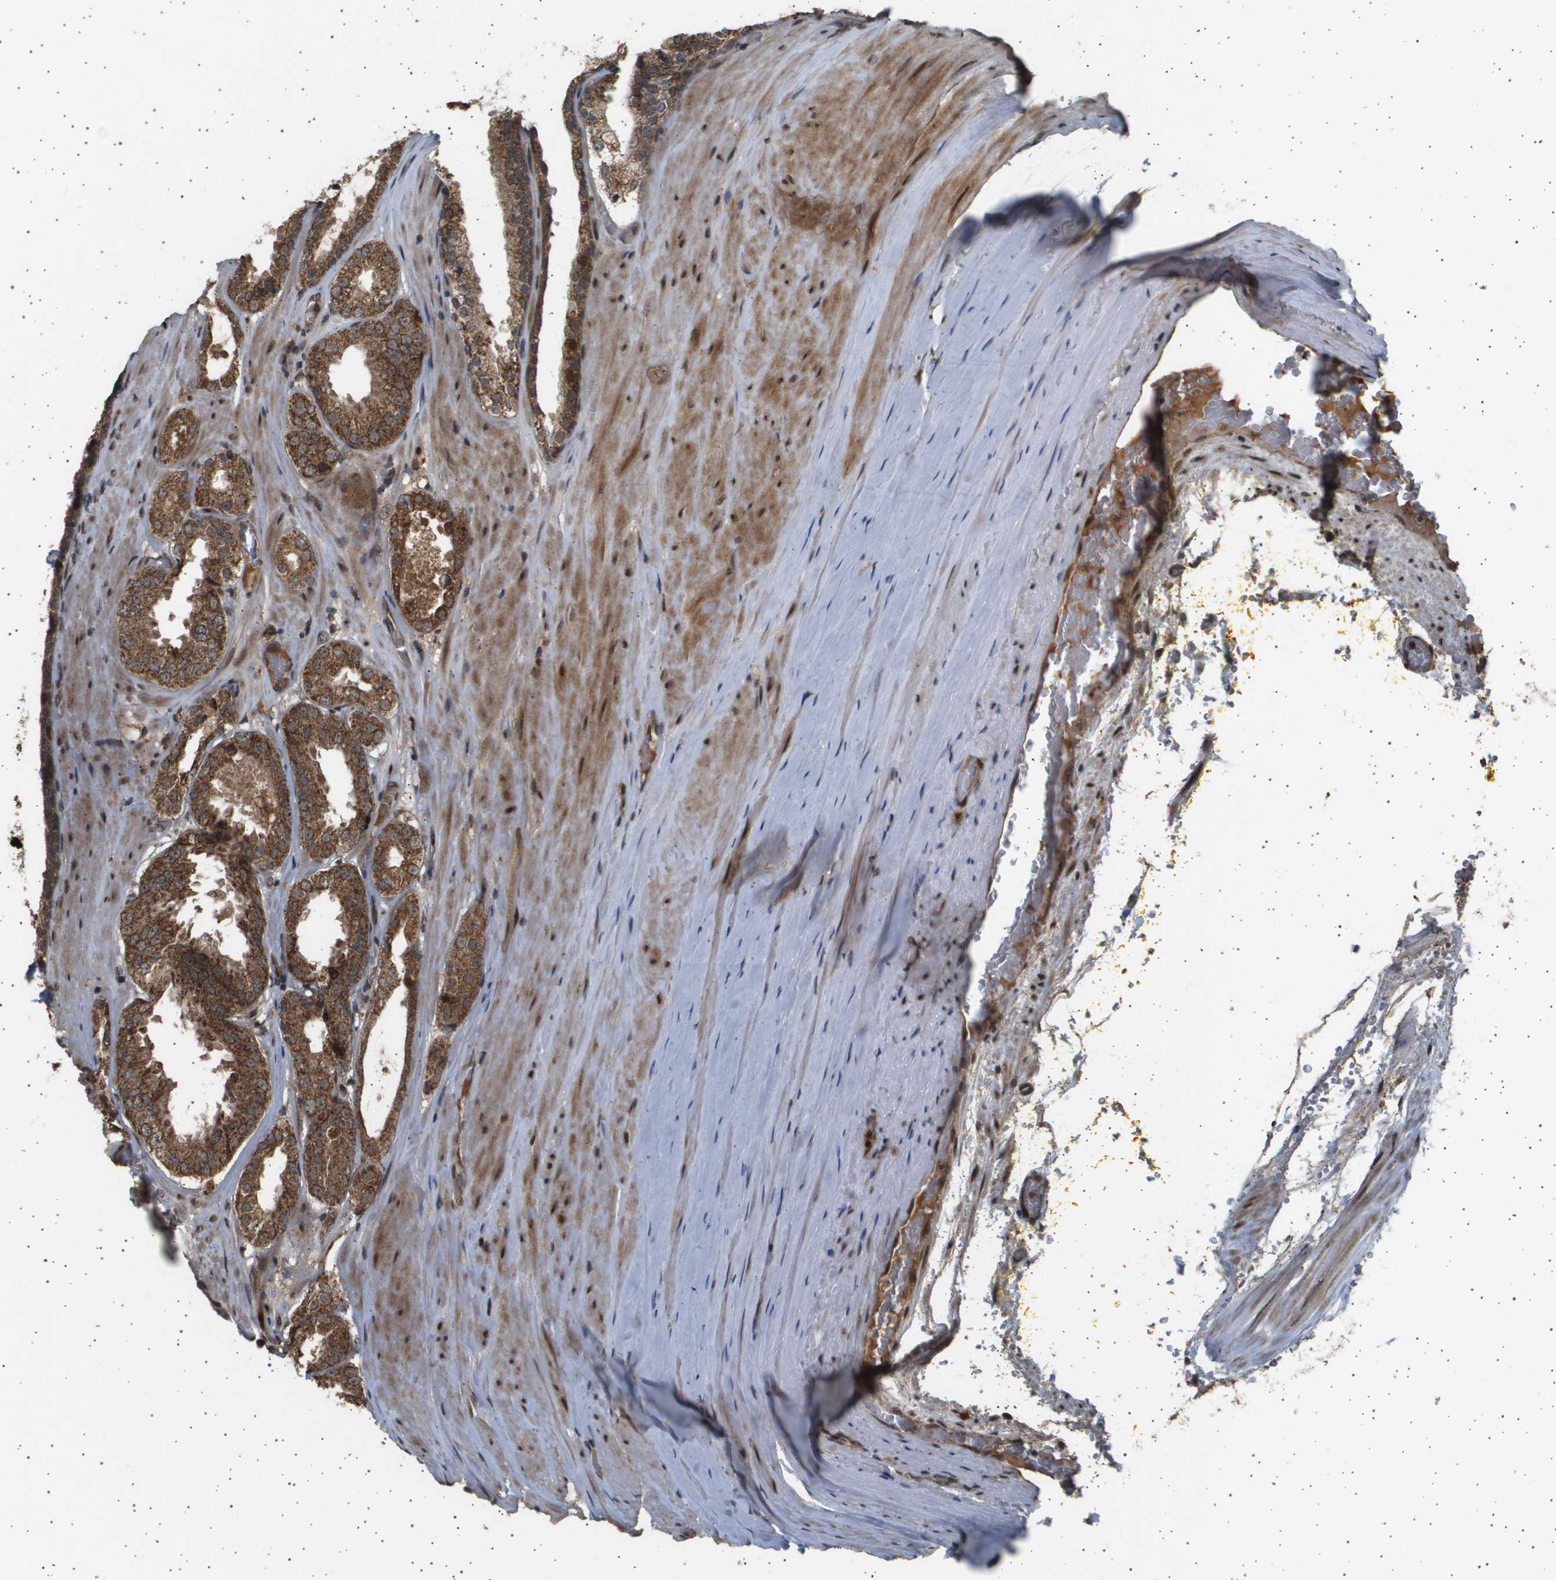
{"staining": {"intensity": "moderate", "quantity": ">75%", "location": "cytoplasmic/membranous,nuclear"}, "tissue": "prostate cancer", "cell_type": "Tumor cells", "image_type": "cancer", "snomed": [{"axis": "morphology", "description": "Adenocarcinoma, High grade"}, {"axis": "topography", "description": "Prostate"}], "caption": "The histopathology image shows immunohistochemical staining of adenocarcinoma (high-grade) (prostate). There is moderate cytoplasmic/membranous and nuclear positivity is present in approximately >75% of tumor cells. (brown staining indicates protein expression, while blue staining denotes nuclei).", "gene": "TNRC6A", "patient": {"sex": "male", "age": 65}}